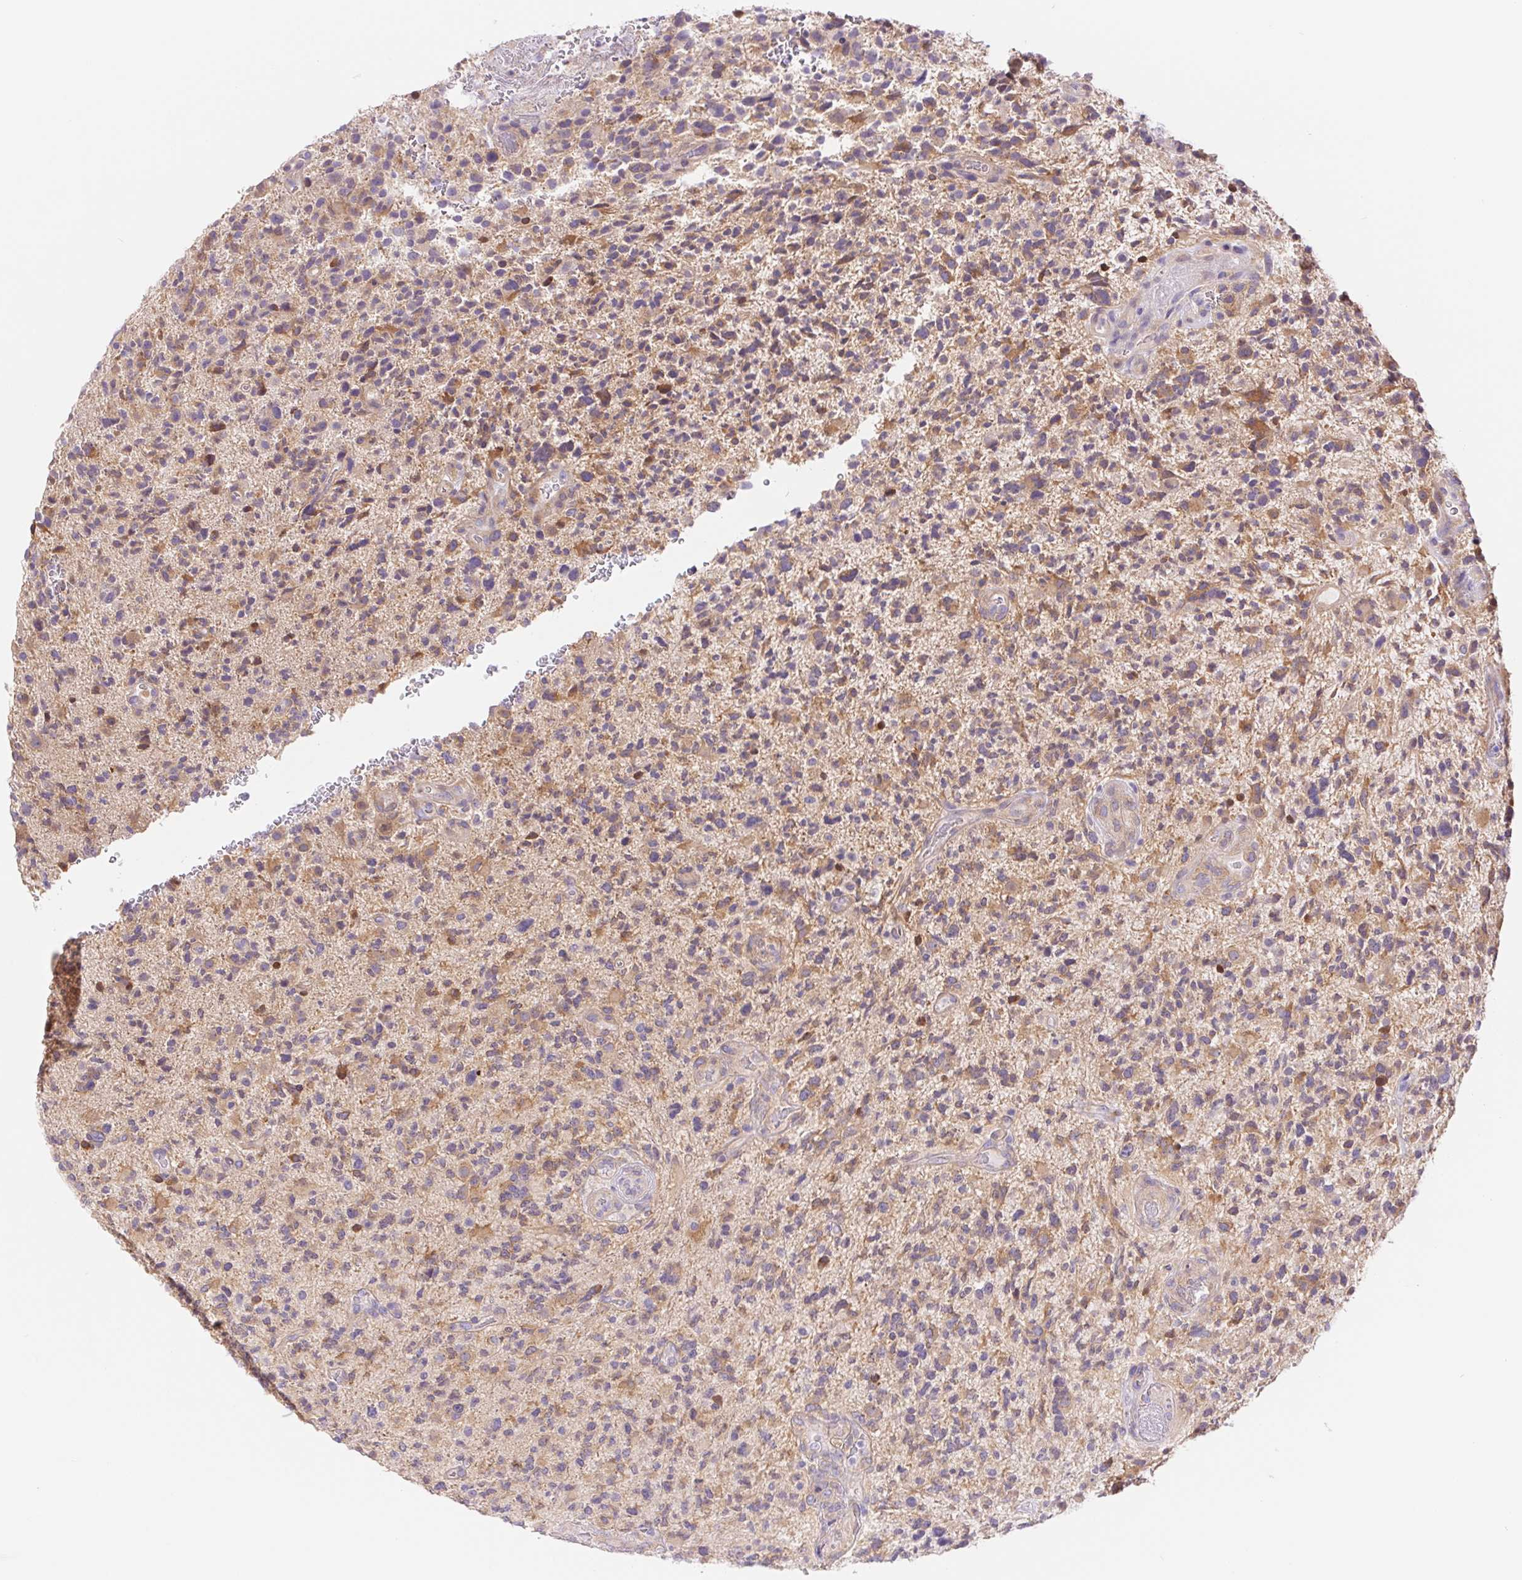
{"staining": {"intensity": "moderate", "quantity": "25%-75%", "location": "cytoplasmic/membranous"}, "tissue": "glioma", "cell_type": "Tumor cells", "image_type": "cancer", "snomed": [{"axis": "morphology", "description": "Glioma, malignant, High grade"}, {"axis": "topography", "description": "Brain"}], "caption": "DAB immunohistochemical staining of malignant glioma (high-grade) demonstrates moderate cytoplasmic/membranous protein expression in about 25%-75% of tumor cells.", "gene": "DYNC2LI1", "patient": {"sex": "female", "age": 71}}